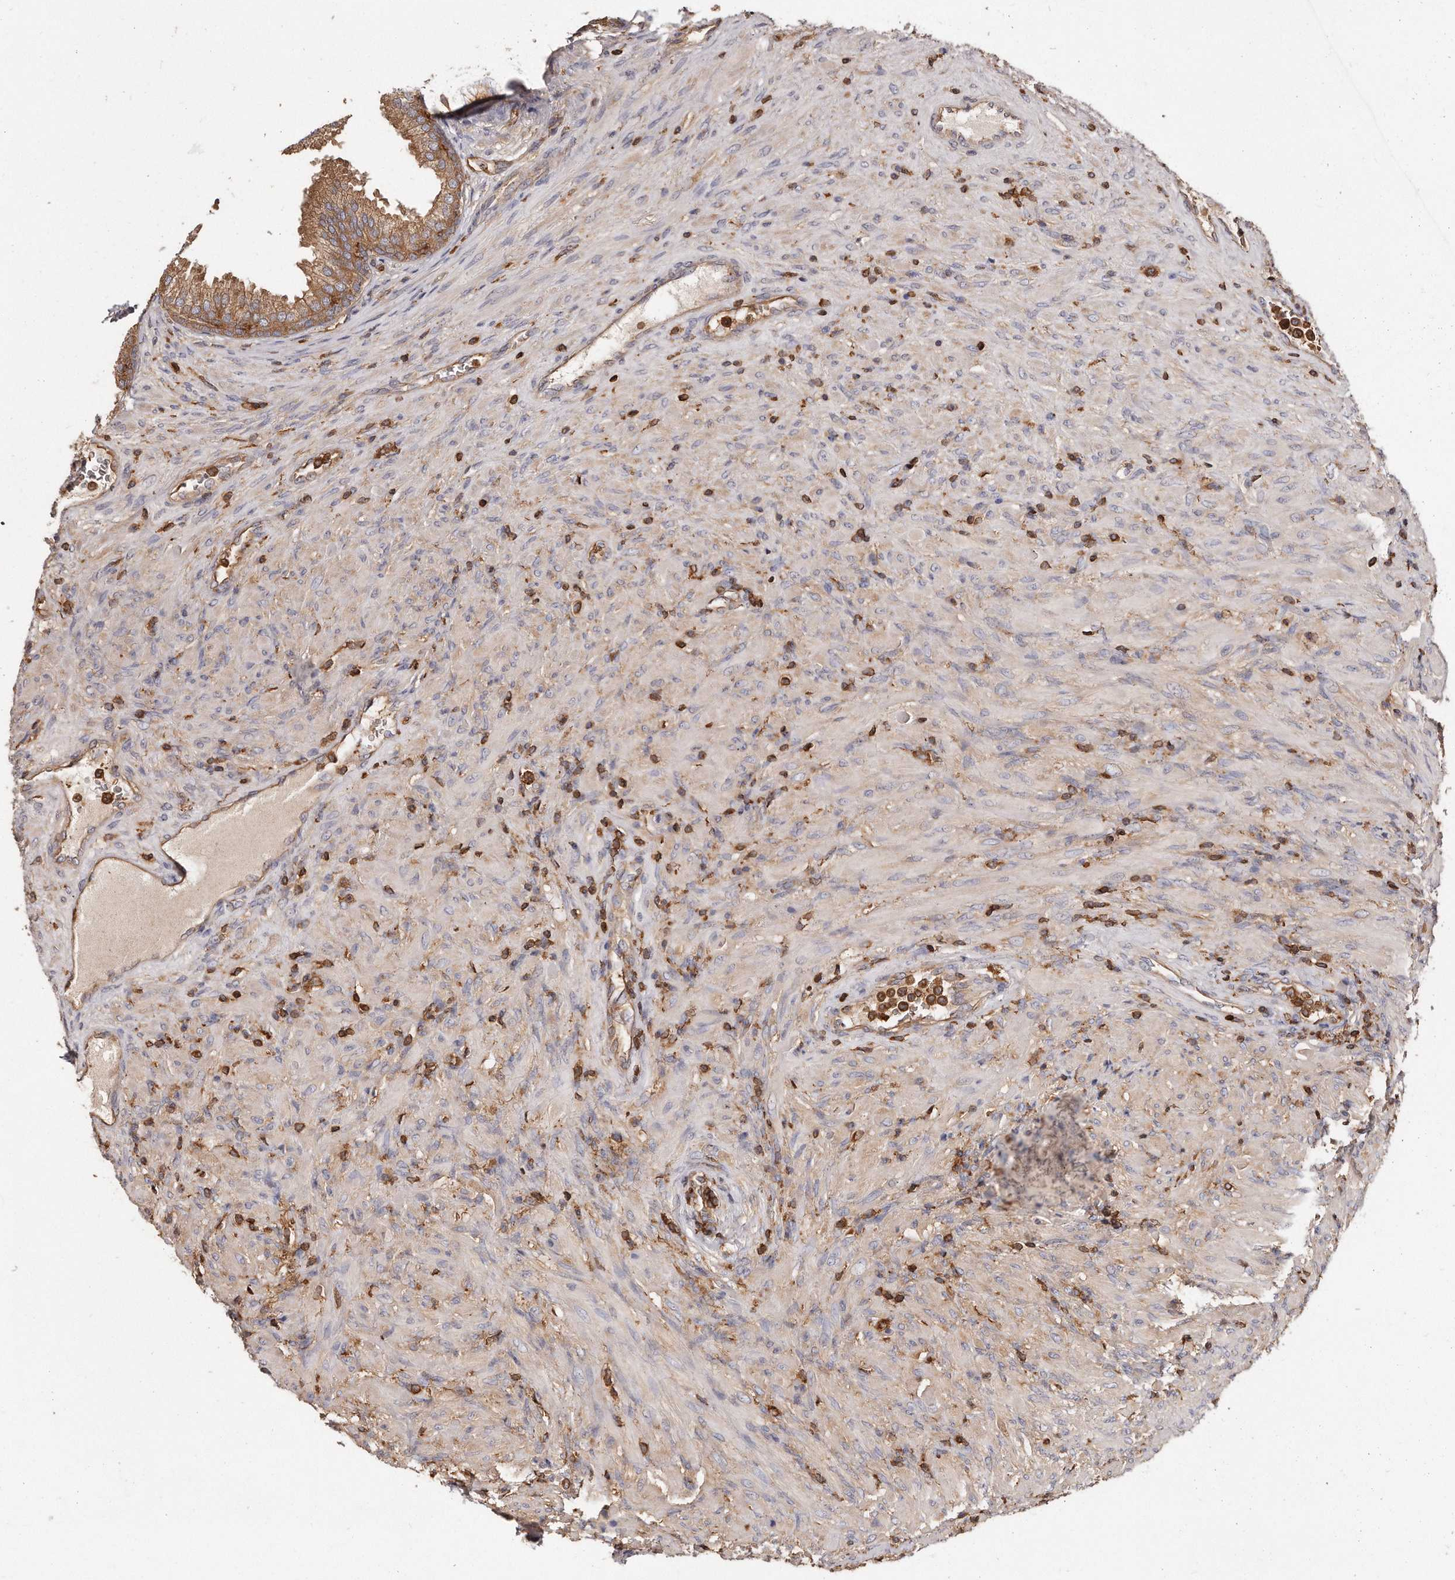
{"staining": {"intensity": "moderate", "quantity": ">75%", "location": "cytoplasmic/membranous"}, "tissue": "prostate", "cell_type": "Glandular cells", "image_type": "normal", "snomed": [{"axis": "morphology", "description": "Normal tissue, NOS"}, {"axis": "topography", "description": "Prostate"}], "caption": "Glandular cells demonstrate medium levels of moderate cytoplasmic/membranous expression in about >75% of cells in normal human prostate.", "gene": "CAP1", "patient": {"sex": "male", "age": 76}}